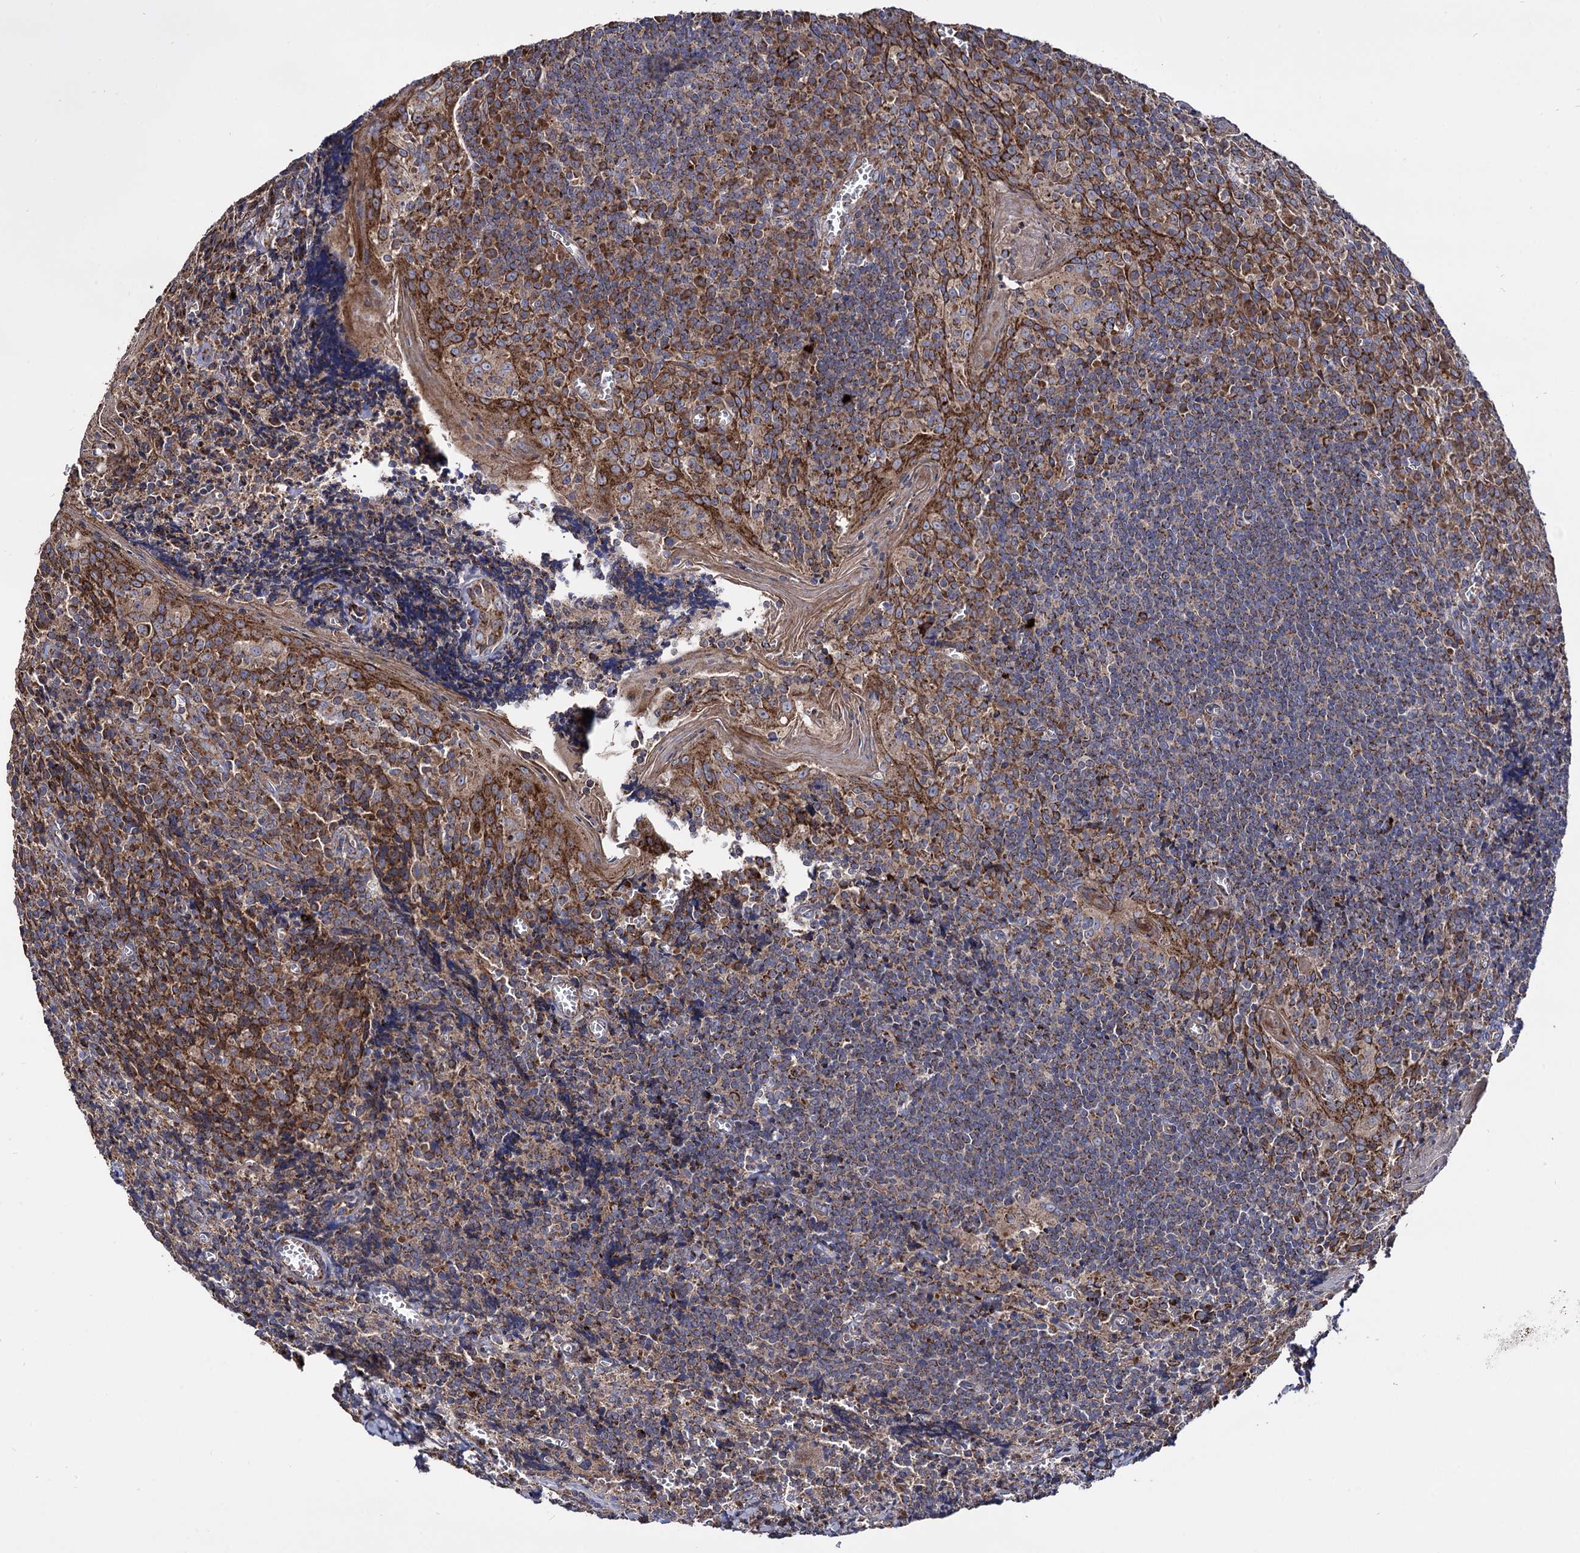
{"staining": {"intensity": "strong", "quantity": "25%-75%", "location": "cytoplasmic/membranous"}, "tissue": "tonsil", "cell_type": "Germinal center cells", "image_type": "normal", "snomed": [{"axis": "morphology", "description": "Normal tissue, NOS"}, {"axis": "topography", "description": "Tonsil"}], "caption": "Protein staining of normal tonsil displays strong cytoplasmic/membranous expression in approximately 25%-75% of germinal center cells.", "gene": "IQCH", "patient": {"sex": "male", "age": 27}}